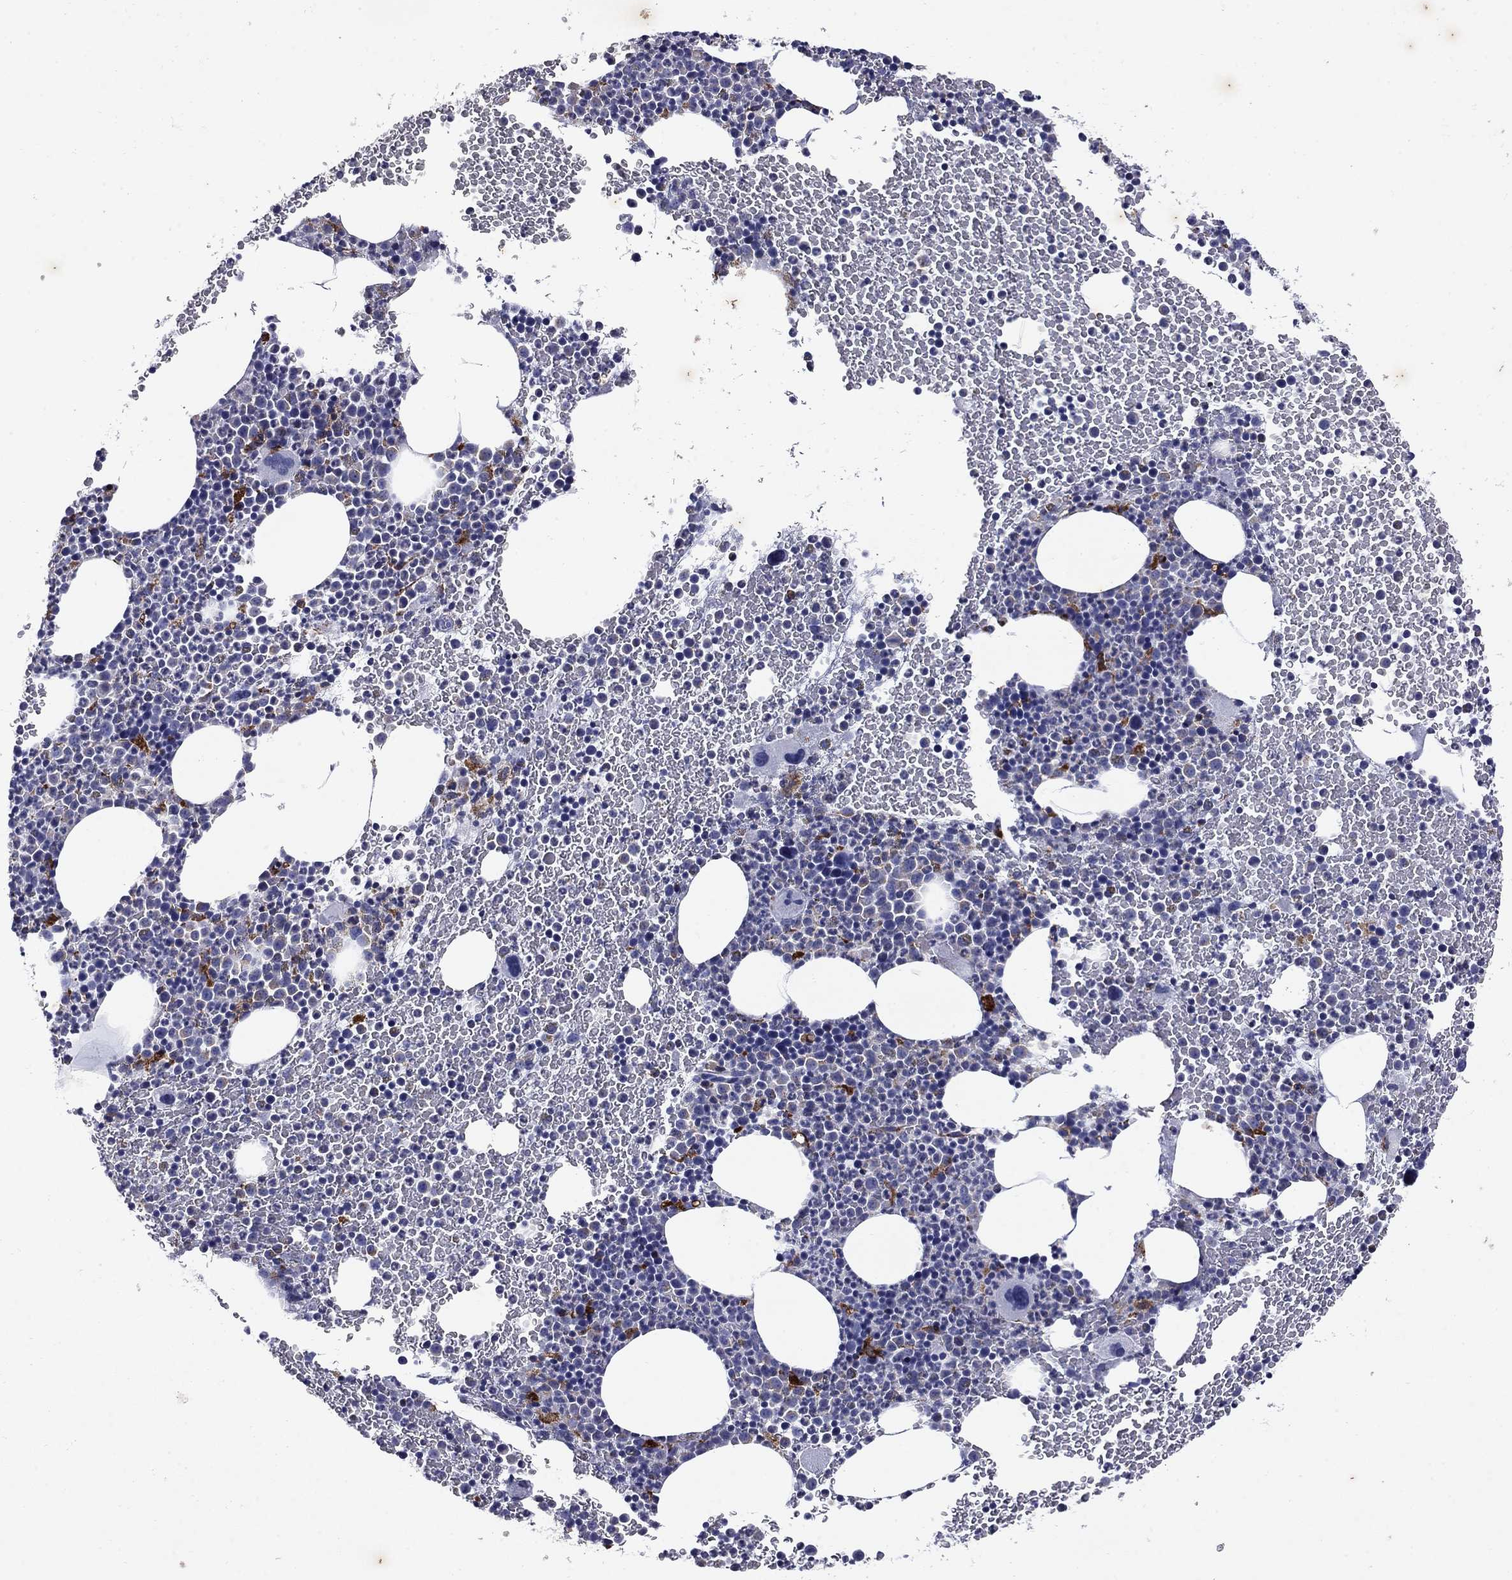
{"staining": {"intensity": "moderate", "quantity": "<25%", "location": "cytoplasmic/membranous"}, "tissue": "bone marrow", "cell_type": "Hematopoietic cells", "image_type": "normal", "snomed": [{"axis": "morphology", "description": "Normal tissue, NOS"}, {"axis": "topography", "description": "Bone marrow"}], "caption": "An immunohistochemistry (IHC) micrograph of normal tissue is shown. Protein staining in brown labels moderate cytoplasmic/membranous positivity in bone marrow within hematopoietic cells. The protein is shown in brown color, while the nuclei are stained blue.", "gene": "MADCAM1", "patient": {"sex": "male", "age": 83}}